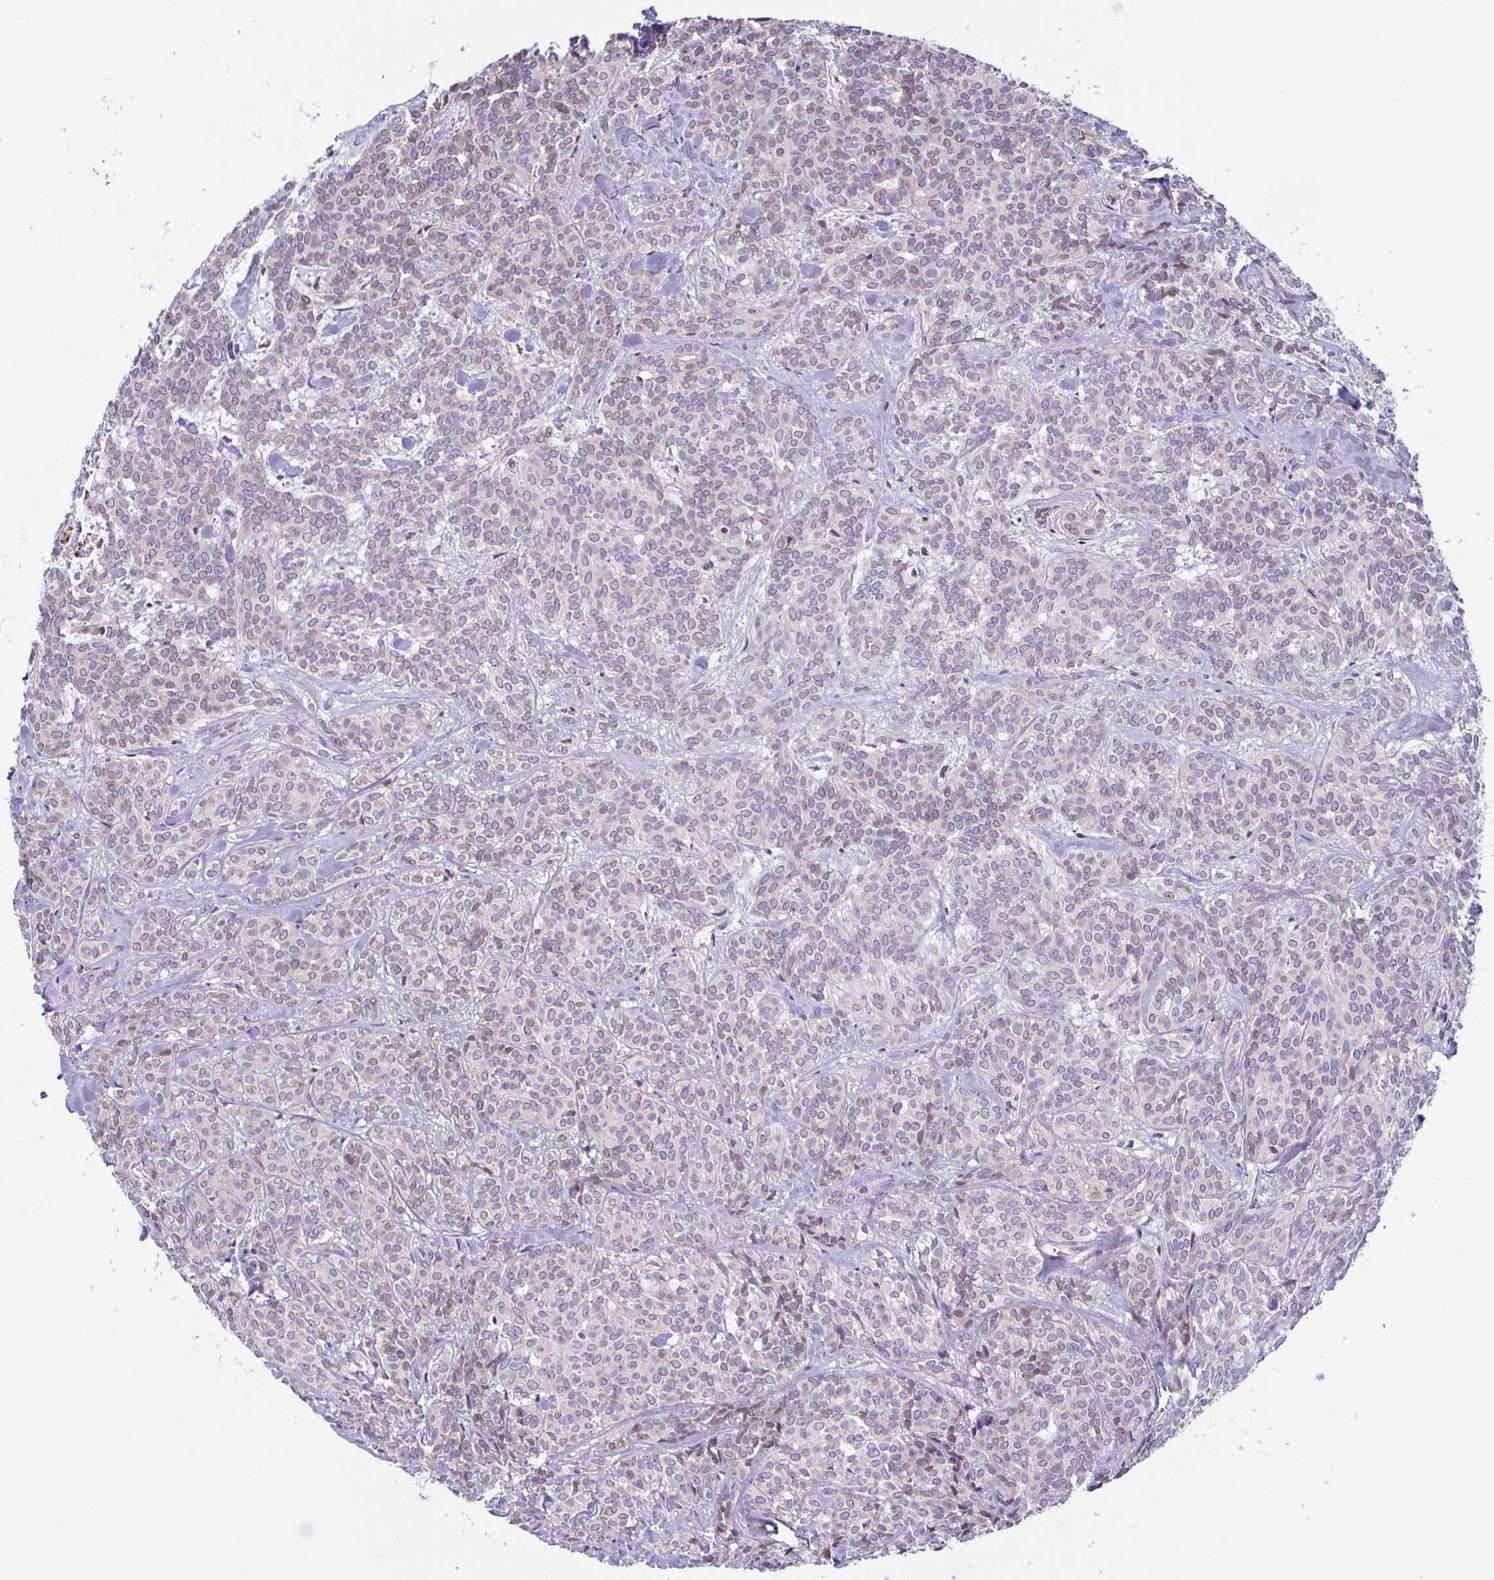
{"staining": {"intensity": "negative", "quantity": "none", "location": "none"}, "tissue": "head and neck cancer", "cell_type": "Tumor cells", "image_type": "cancer", "snomed": [{"axis": "morphology", "description": "Adenocarcinoma, NOS"}, {"axis": "topography", "description": "Head-Neck"}], "caption": "IHC micrograph of human head and neck cancer stained for a protein (brown), which exhibits no staining in tumor cells.", "gene": "MAPK12", "patient": {"sex": "female", "age": 57}}